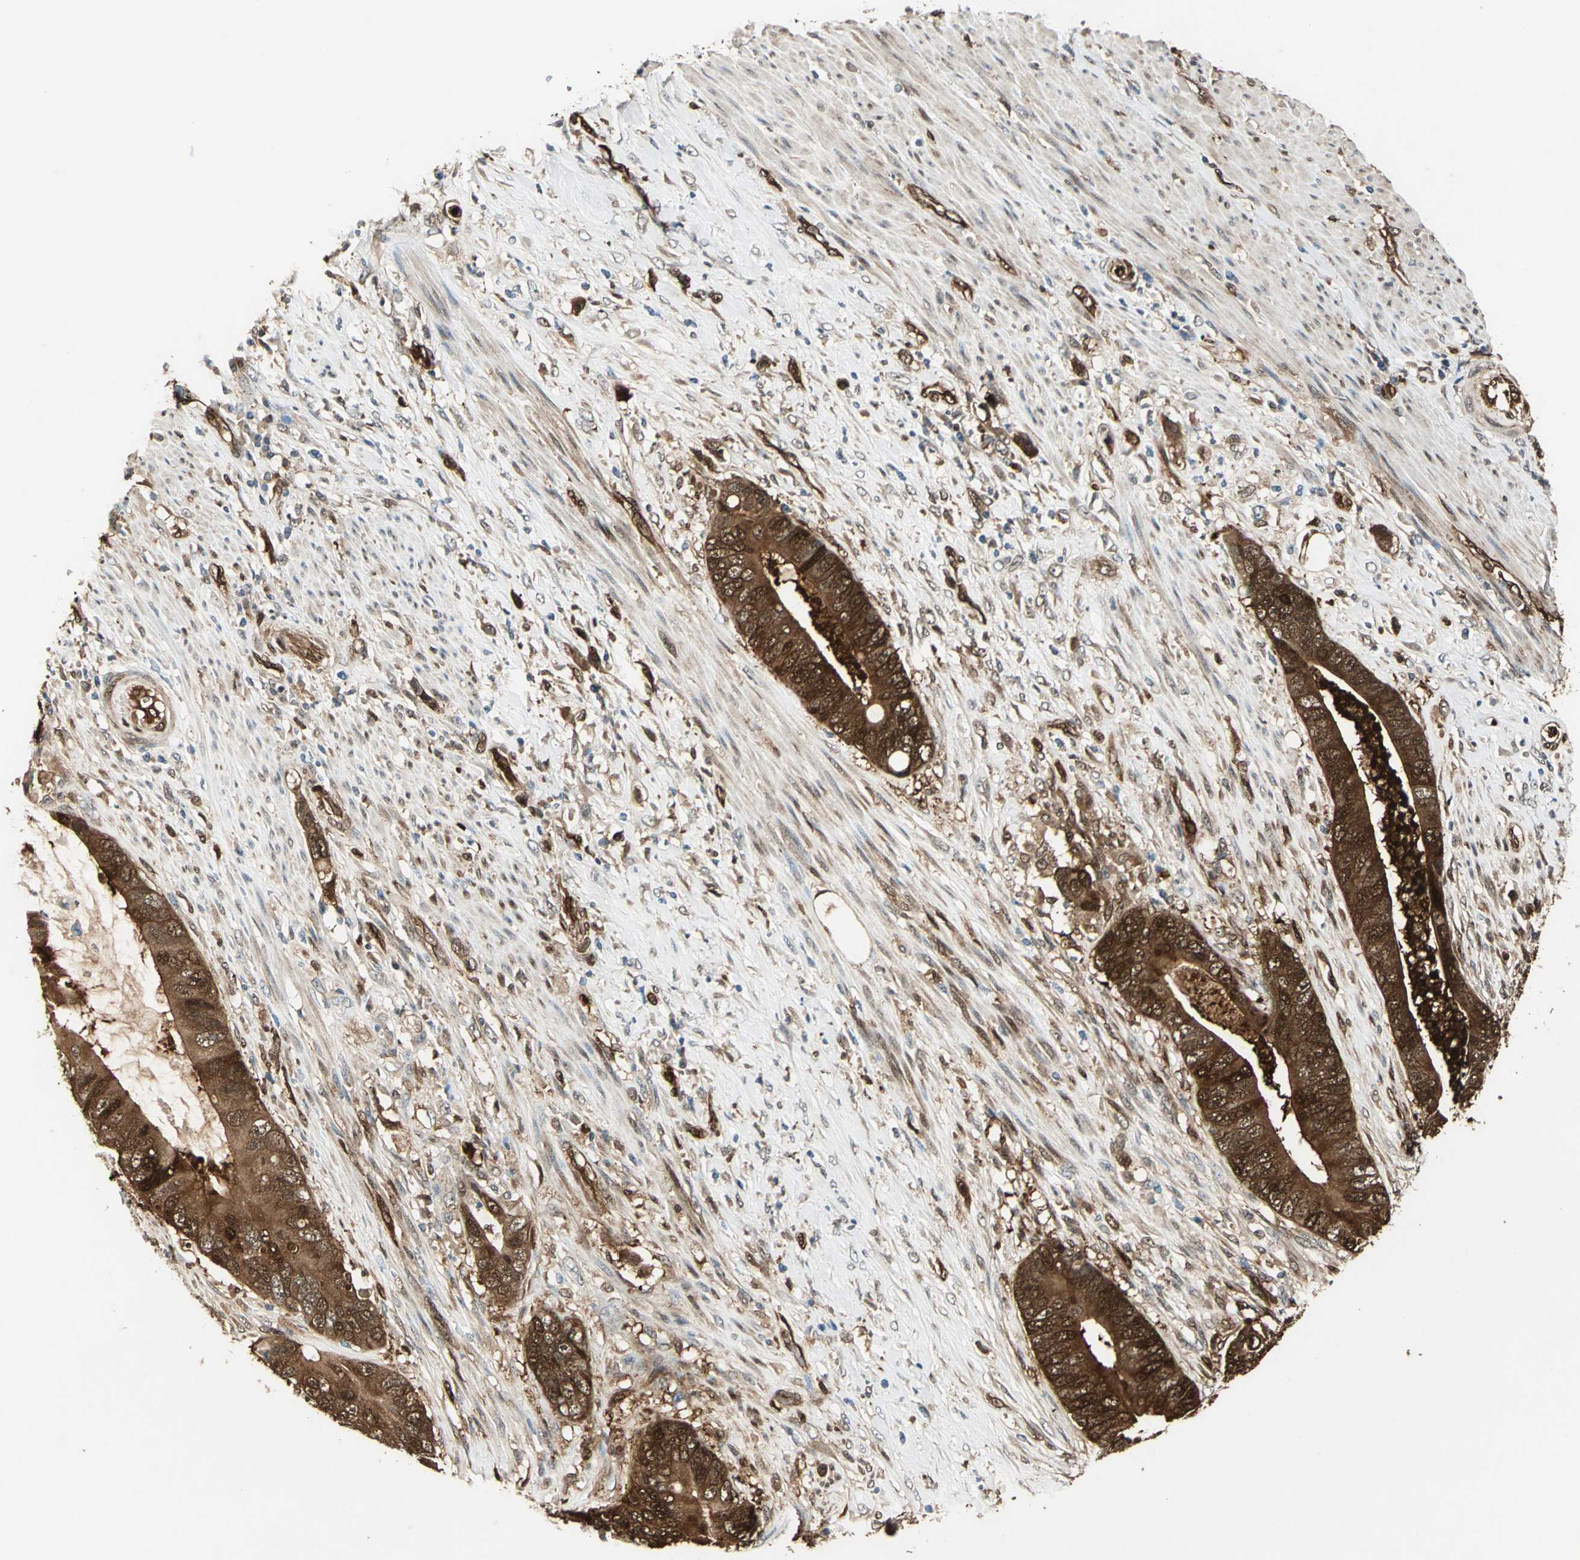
{"staining": {"intensity": "strong", "quantity": ">75%", "location": "cytoplasmic/membranous,nuclear"}, "tissue": "colorectal cancer", "cell_type": "Tumor cells", "image_type": "cancer", "snomed": [{"axis": "morphology", "description": "Adenocarcinoma, NOS"}, {"axis": "topography", "description": "Rectum"}], "caption": "Immunohistochemistry (IHC) of human adenocarcinoma (colorectal) reveals high levels of strong cytoplasmic/membranous and nuclear expression in about >75% of tumor cells.", "gene": "RRM2B", "patient": {"sex": "female", "age": 77}}